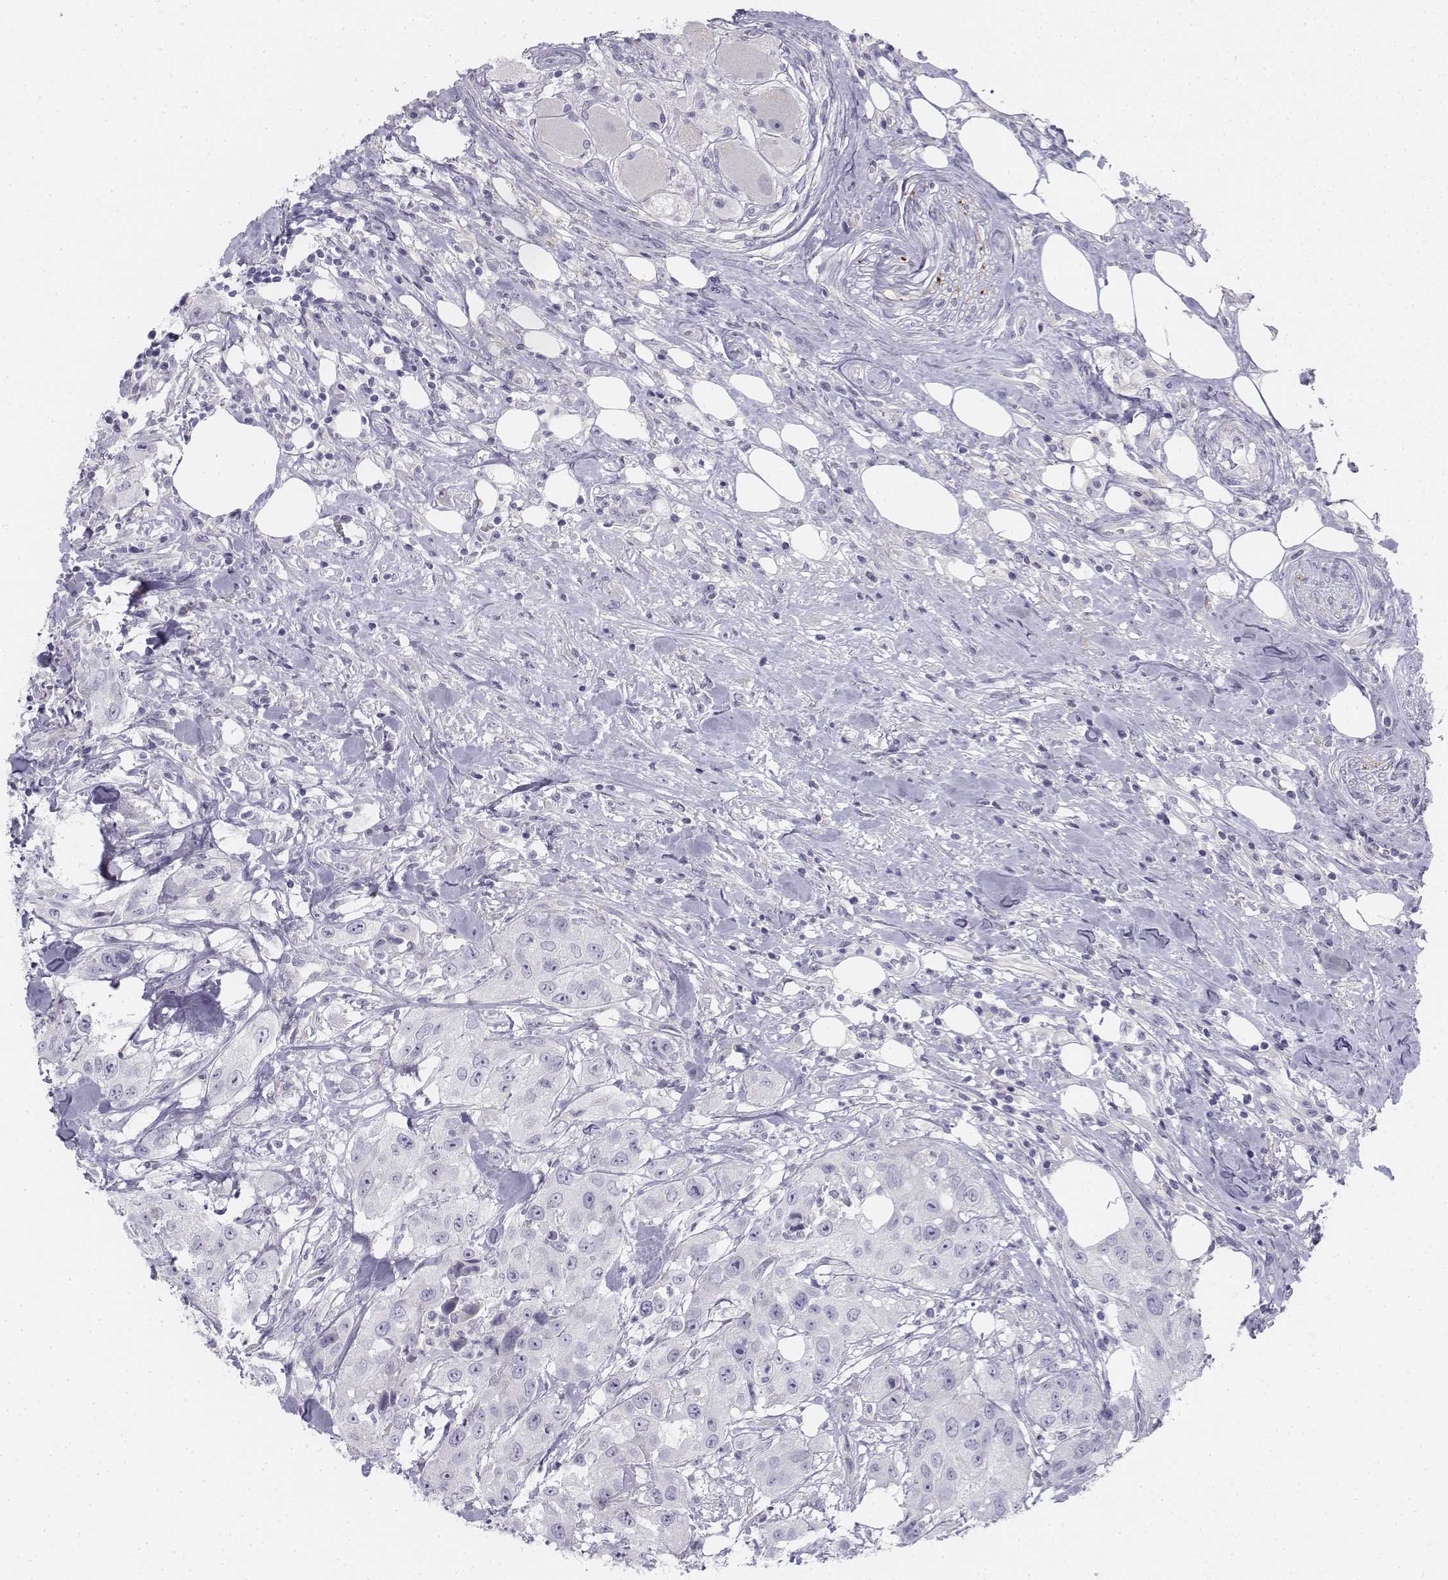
{"staining": {"intensity": "negative", "quantity": "none", "location": "none"}, "tissue": "urothelial cancer", "cell_type": "Tumor cells", "image_type": "cancer", "snomed": [{"axis": "morphology", "description": "Urothelial carcinoma, High grade"}, {"axis": "topography", "description": "Urinary bladder"}], "caption": "Histopathology image shows no significant protein expression in tumor cells of high-grade urothelial carcinoma.", "gene": "TH", "patient": {"sex": "male", "age": 79}}